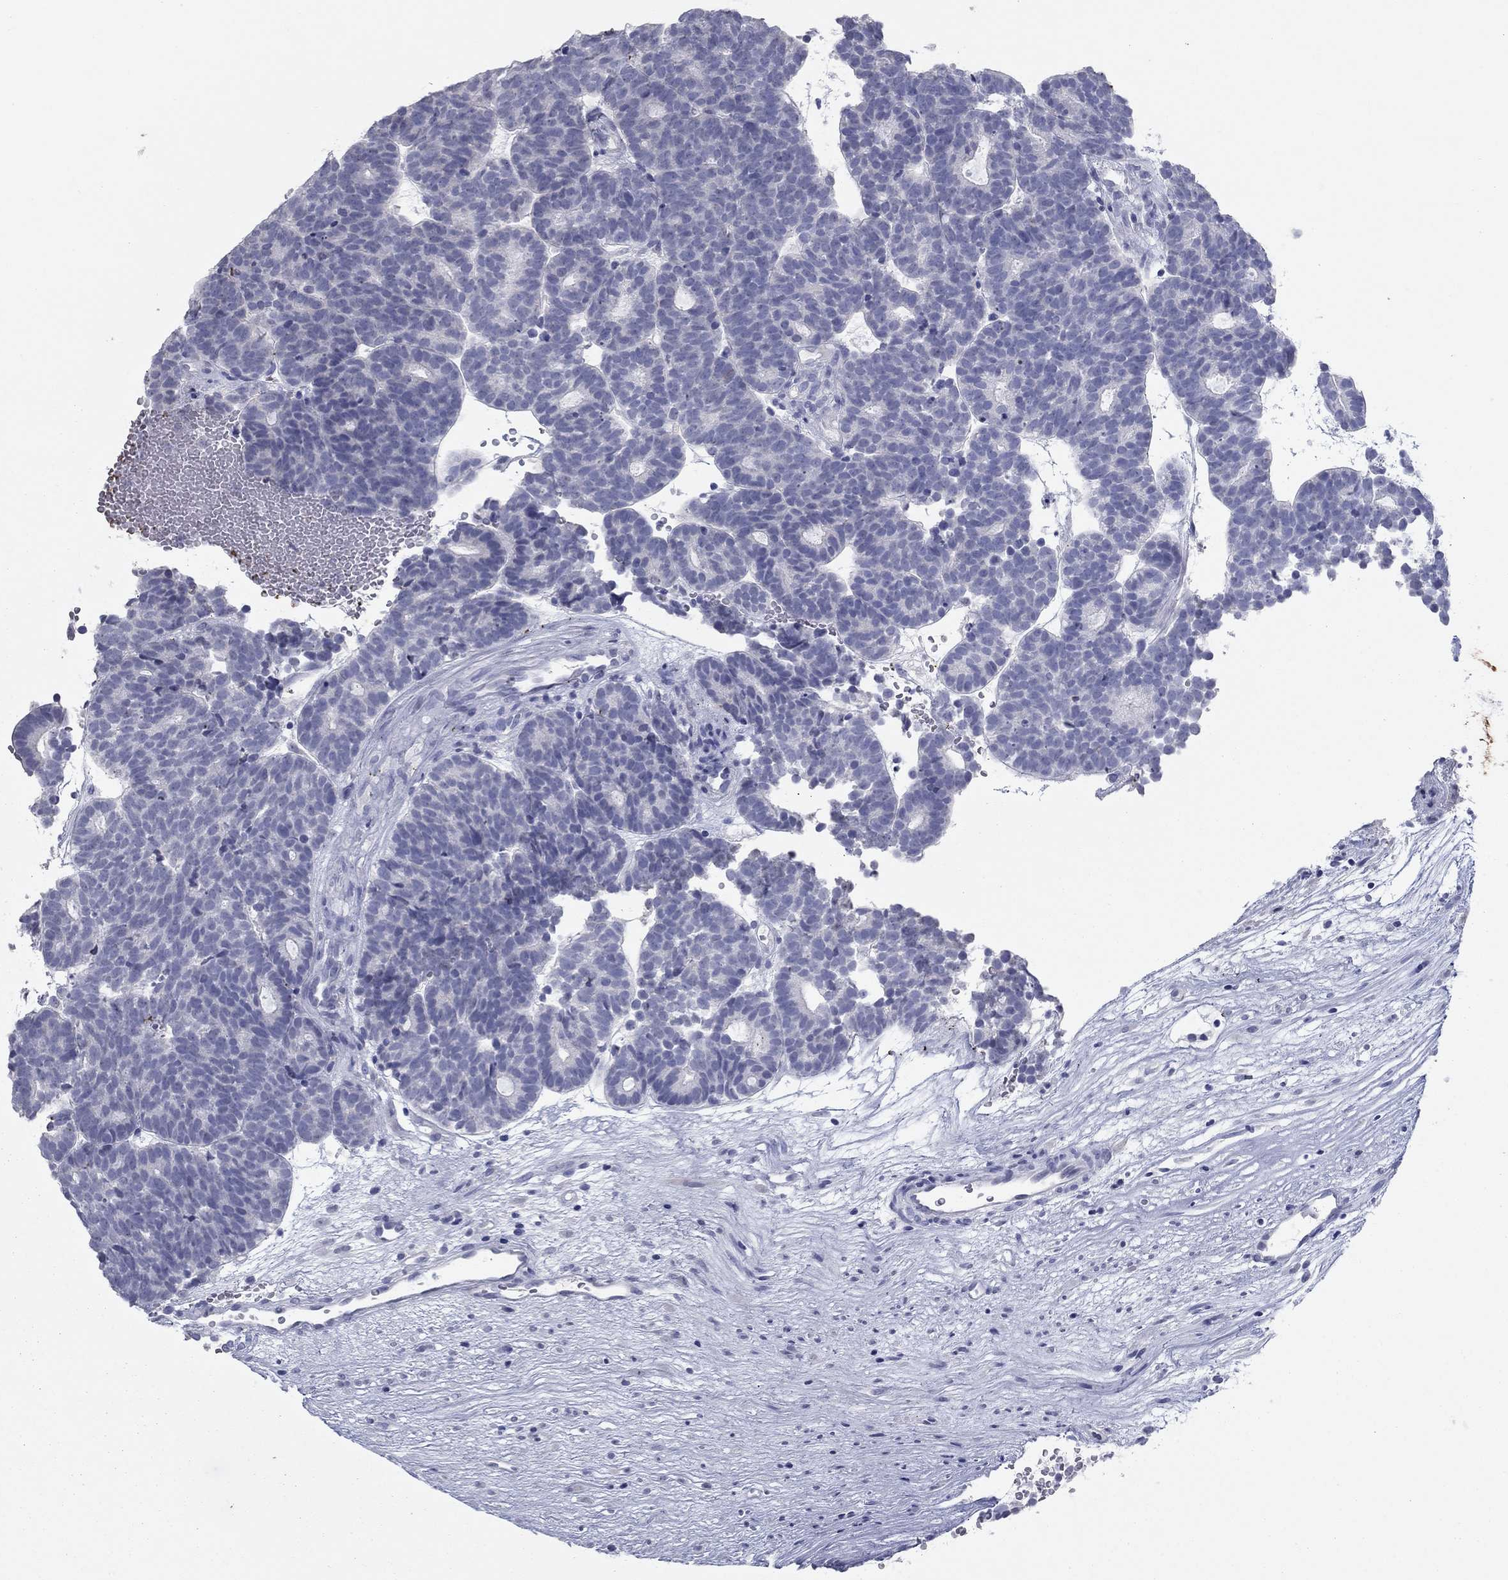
{"staining": {"intensity": "negative", "quantity": "none", "location": "none"}, "tissue": "head and neck cancer", "cell_type": "Tumor cells", "image_type": "cancer", "snomed": [{"axis": "morphology", "description": "Adenocarcinoma, NOS"}, {"axis": "topography", "description": "Head-Neck"}], "caption": "DAB immunohistochemical staining of human head and neck cancer (adenocarcinoma) demonstrates no significant expression in tumor cells. (Stains: DAB IHC with hematoxylin counter stain, Microscopy: brightfield microscopy at high magnification).", "gene": "KRT75", "patient": {"sex": "female", "age": 81}}